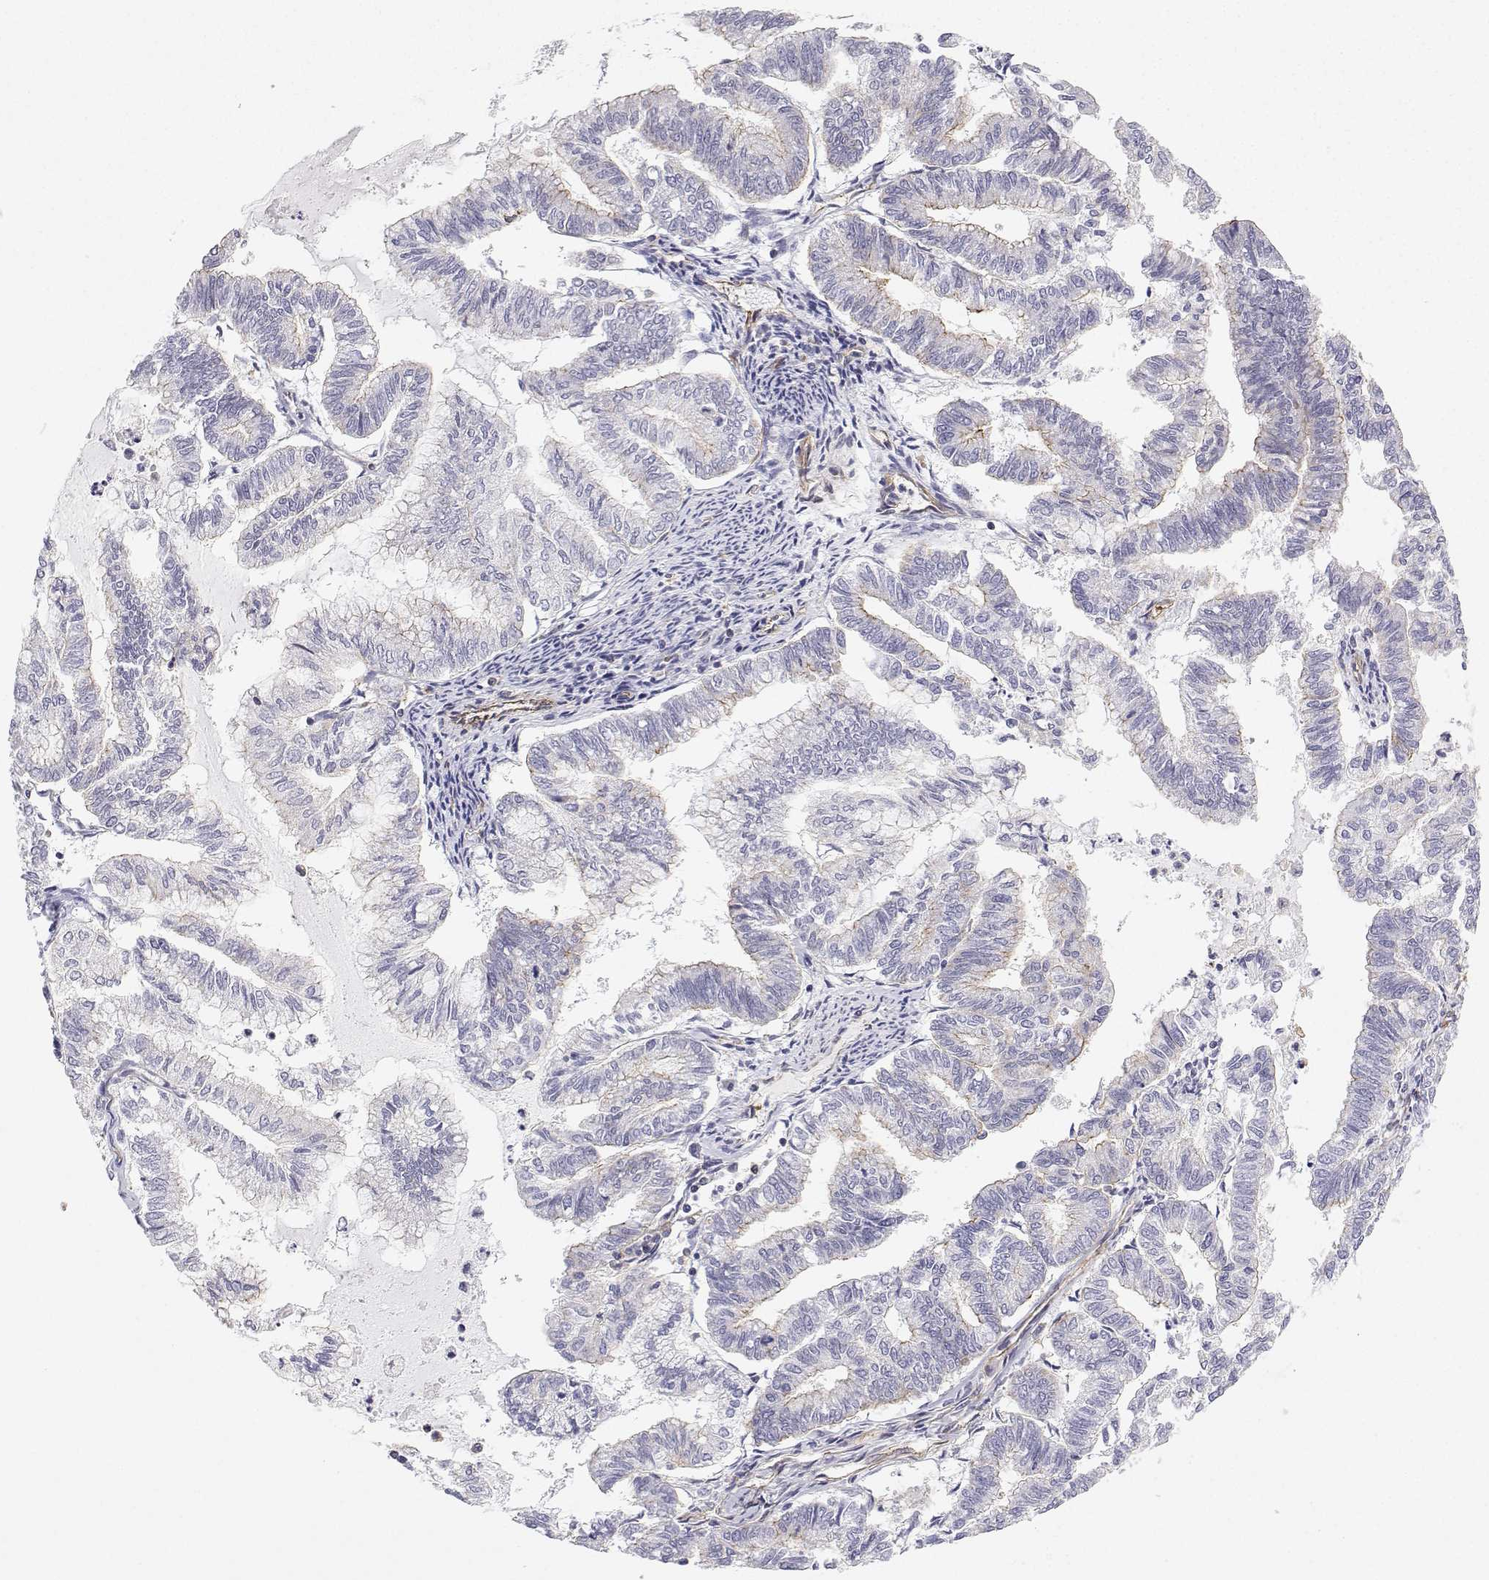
{"staining": {"intensity": "weak", "quantity": "25%-75%", "location": "cytoplasmic/membranous"}, "tissue": "endometrial cancer", "cell_type": "Tumor cells", "image_type": "cancer", "snomed": [{"axis": "morphology", "description": "Adenocarcinoma, NOS"}, {"axis": "topography", "description": "Endometrium"}], "caption": "A brown stain highlights weak cytoplasmic/membranous staining of a protein in endometrial adenocarcinoma tumor cells. The protein of interest is stained brown, and the nuclei are stained in blue (DAB (3,3'-diaminobenzidine) IHC with brightfield microscopy, high magnification).", "gene": "MYH9", "patient": {"sex": "female", "age": 79}}